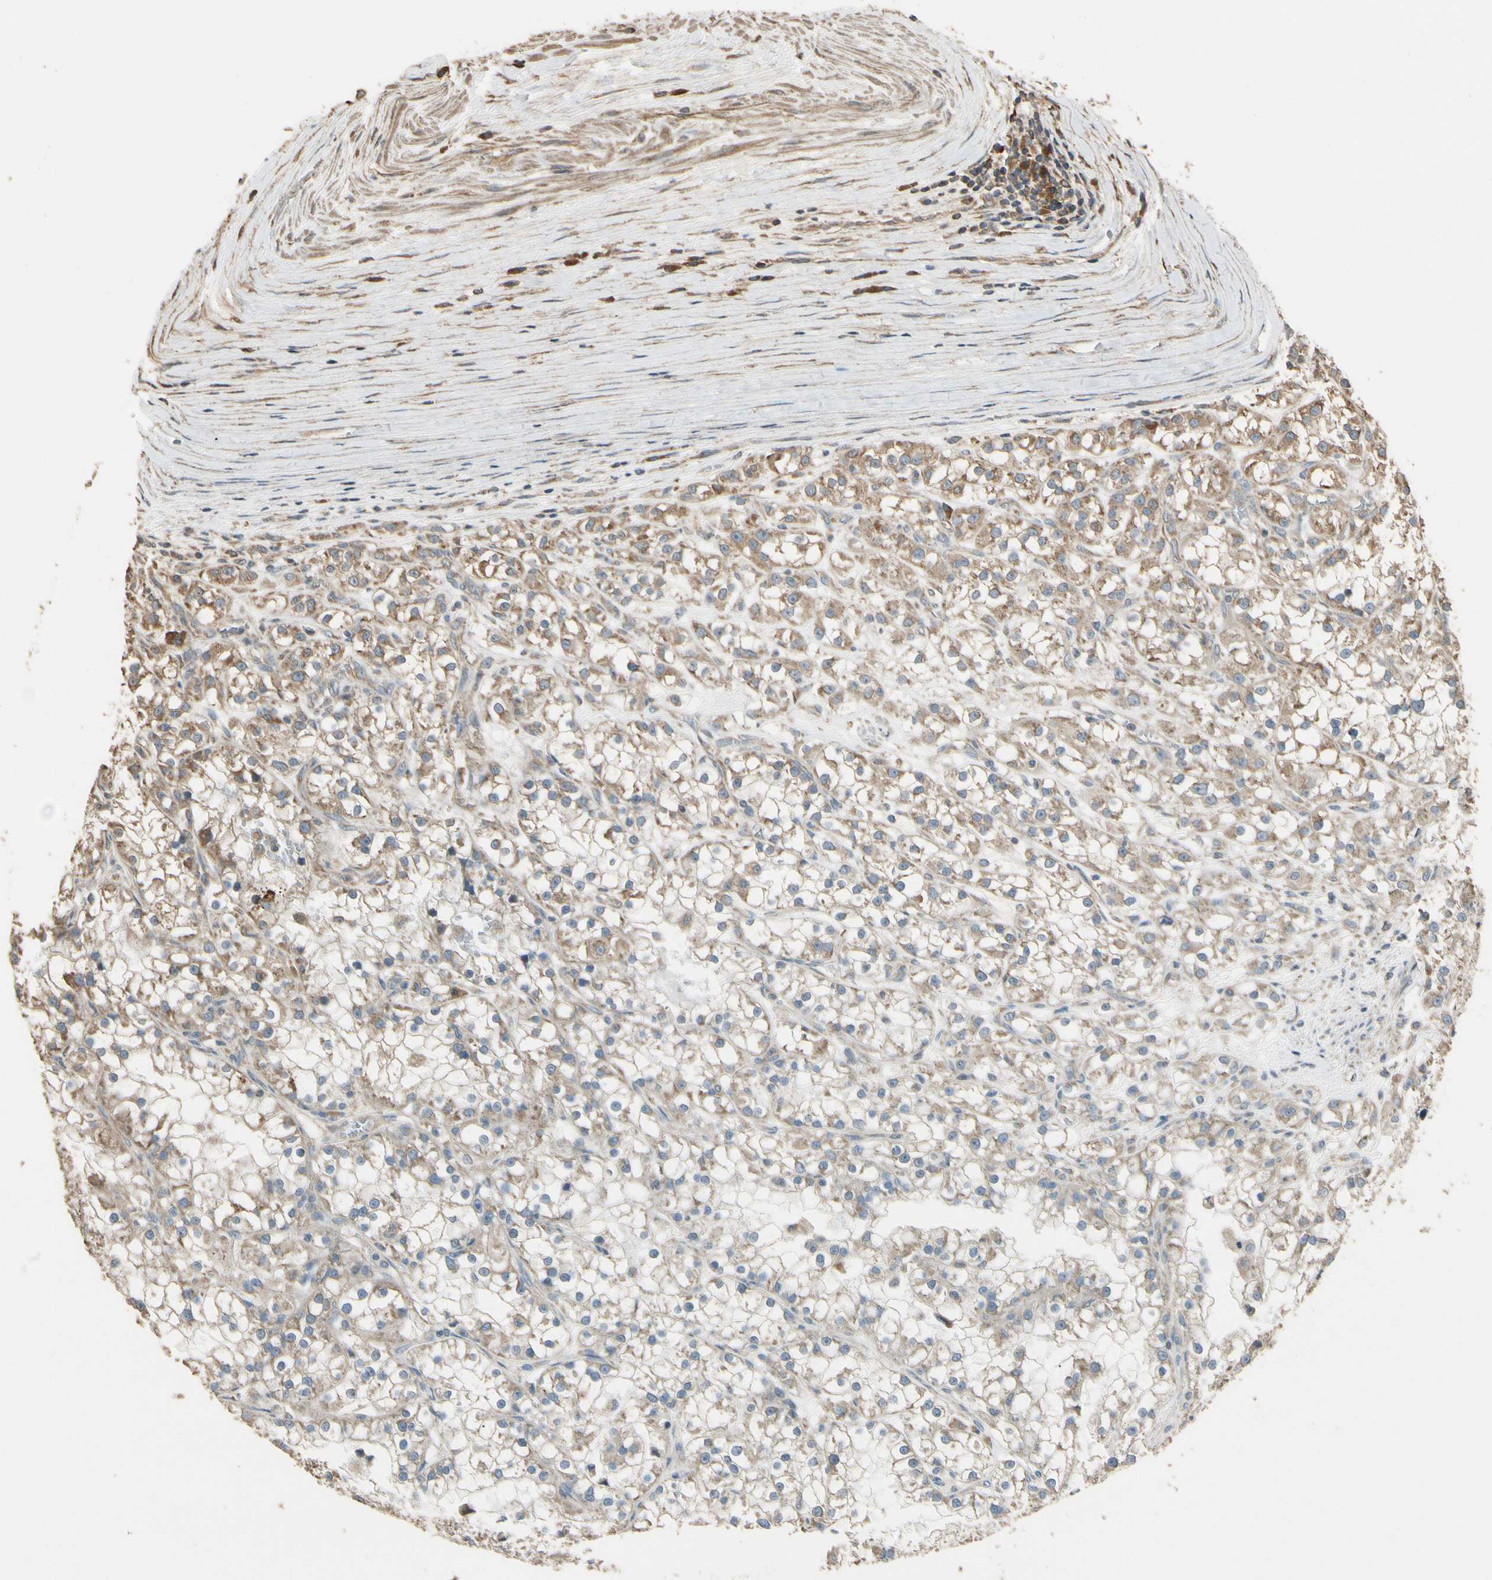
{"staining": {"intensity": "moderate", "quantity": ">75%", "location": "cytoplasmic/membranous"}, "tissue": "renal cancer", "cell_type": "Tumor cells", "image_type": "cancer", "snomed": [{"axis": "morphology", "description": "Adenocarcinoma, NOS"}, {"axis": "topography", "description": "Kidney"}], "caption": "Immunohistochemical staining of human renal cancer (adenocarcinoma) displays medium levels of moderate cytoplasmic/membranous staining in approximately >75% of tumor cells.", "gene": "STX18", "patient": {"sex": "female", "age": 52}}